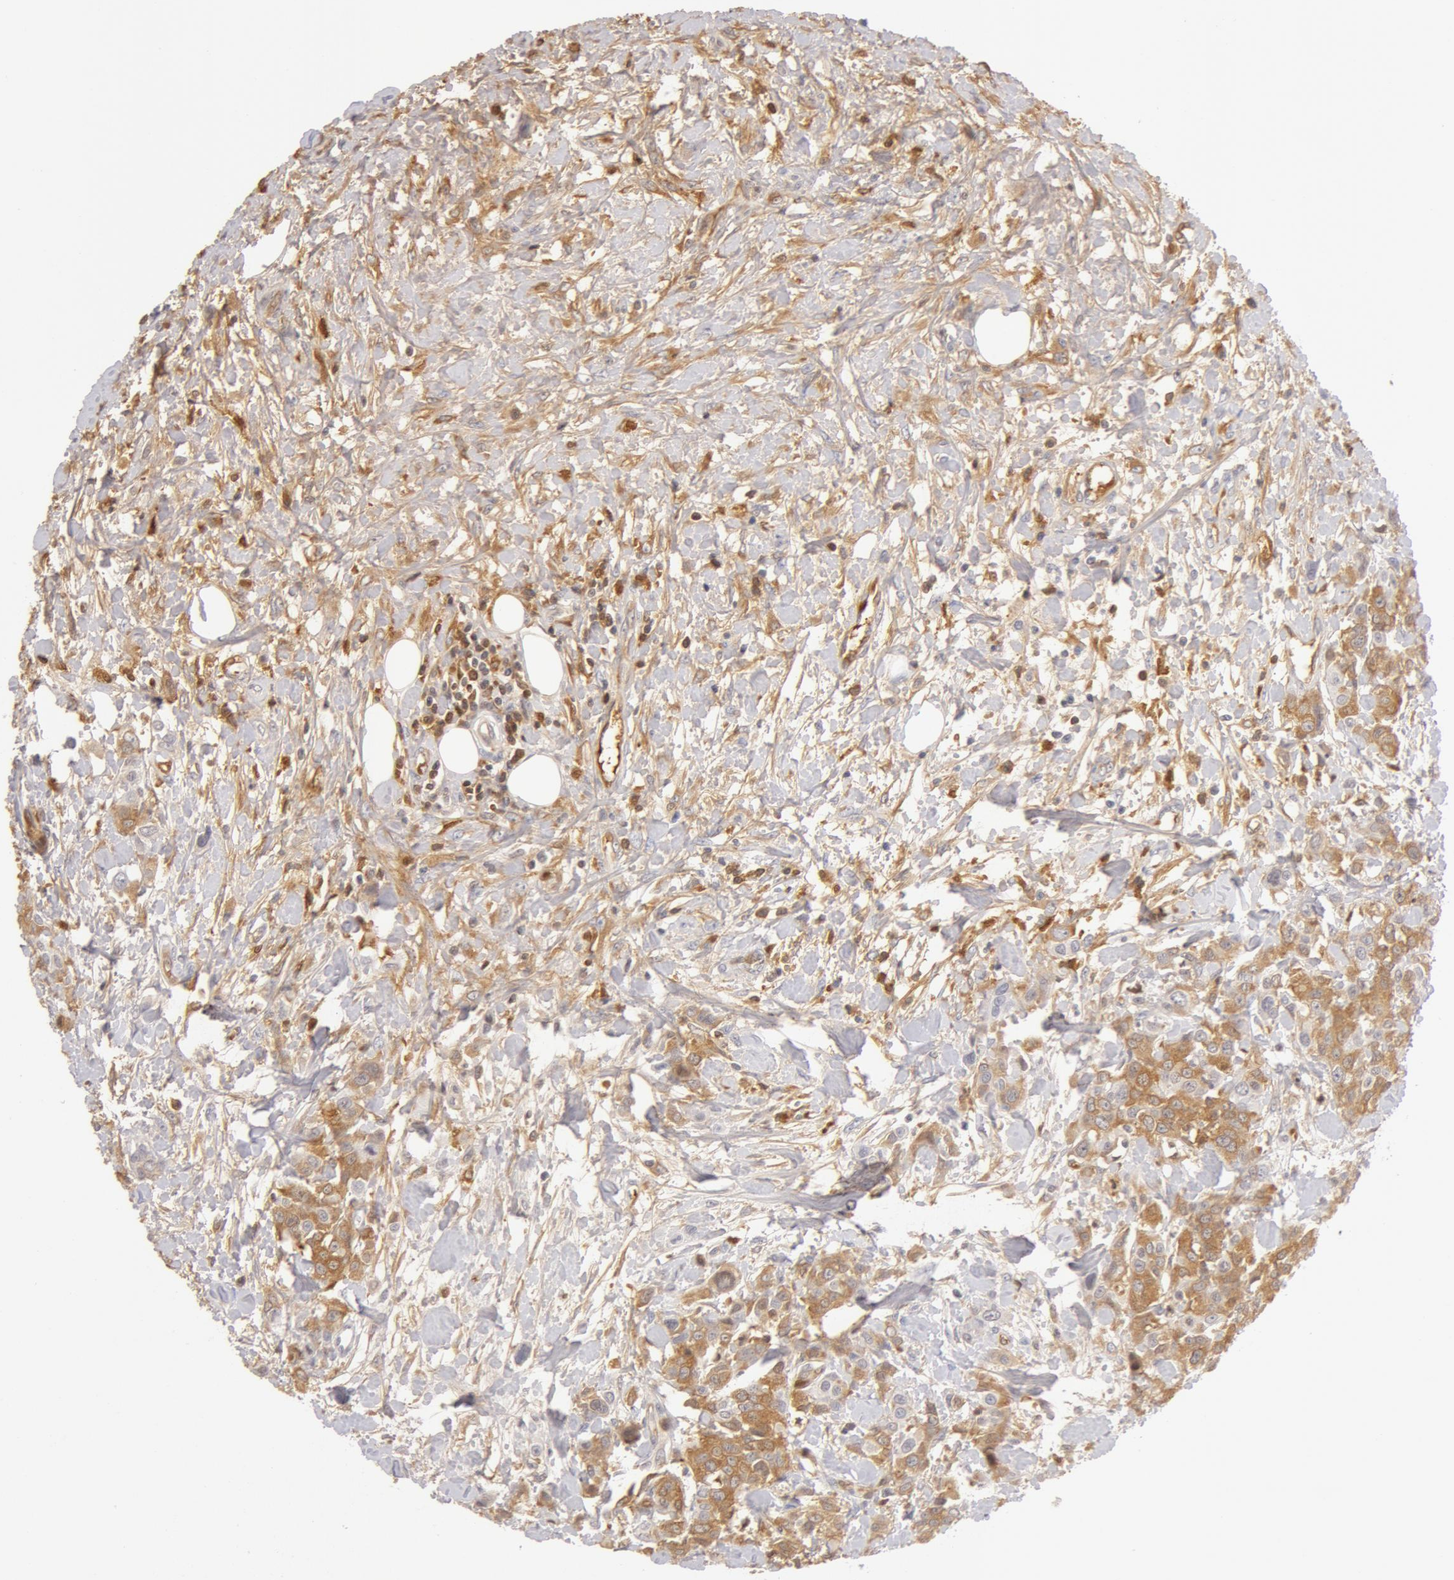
{"staining": {"intensity": "weak", "quantity": ">75%", "location": "cytoplasmic/membranous"}, "tissue": "urothelial cancer", "cell_type": "Tumor cells", "image_type": "cancer", "snomed": [{"axis": "morphology", "description": "Urothelial carcinoma, High grade"}, {"axis": "topography", "description": "Urinary bladder"}], "caption": "IHC of human urothelial carcinoma (high-grade) displays low levels of weak cytoplasmic/membranous expression in about >75% of tumor cells. (IHC, brightfield microscopy, high magnification).", "gene": "AHSG", "patient": {"sex": "male", "age": 56}}